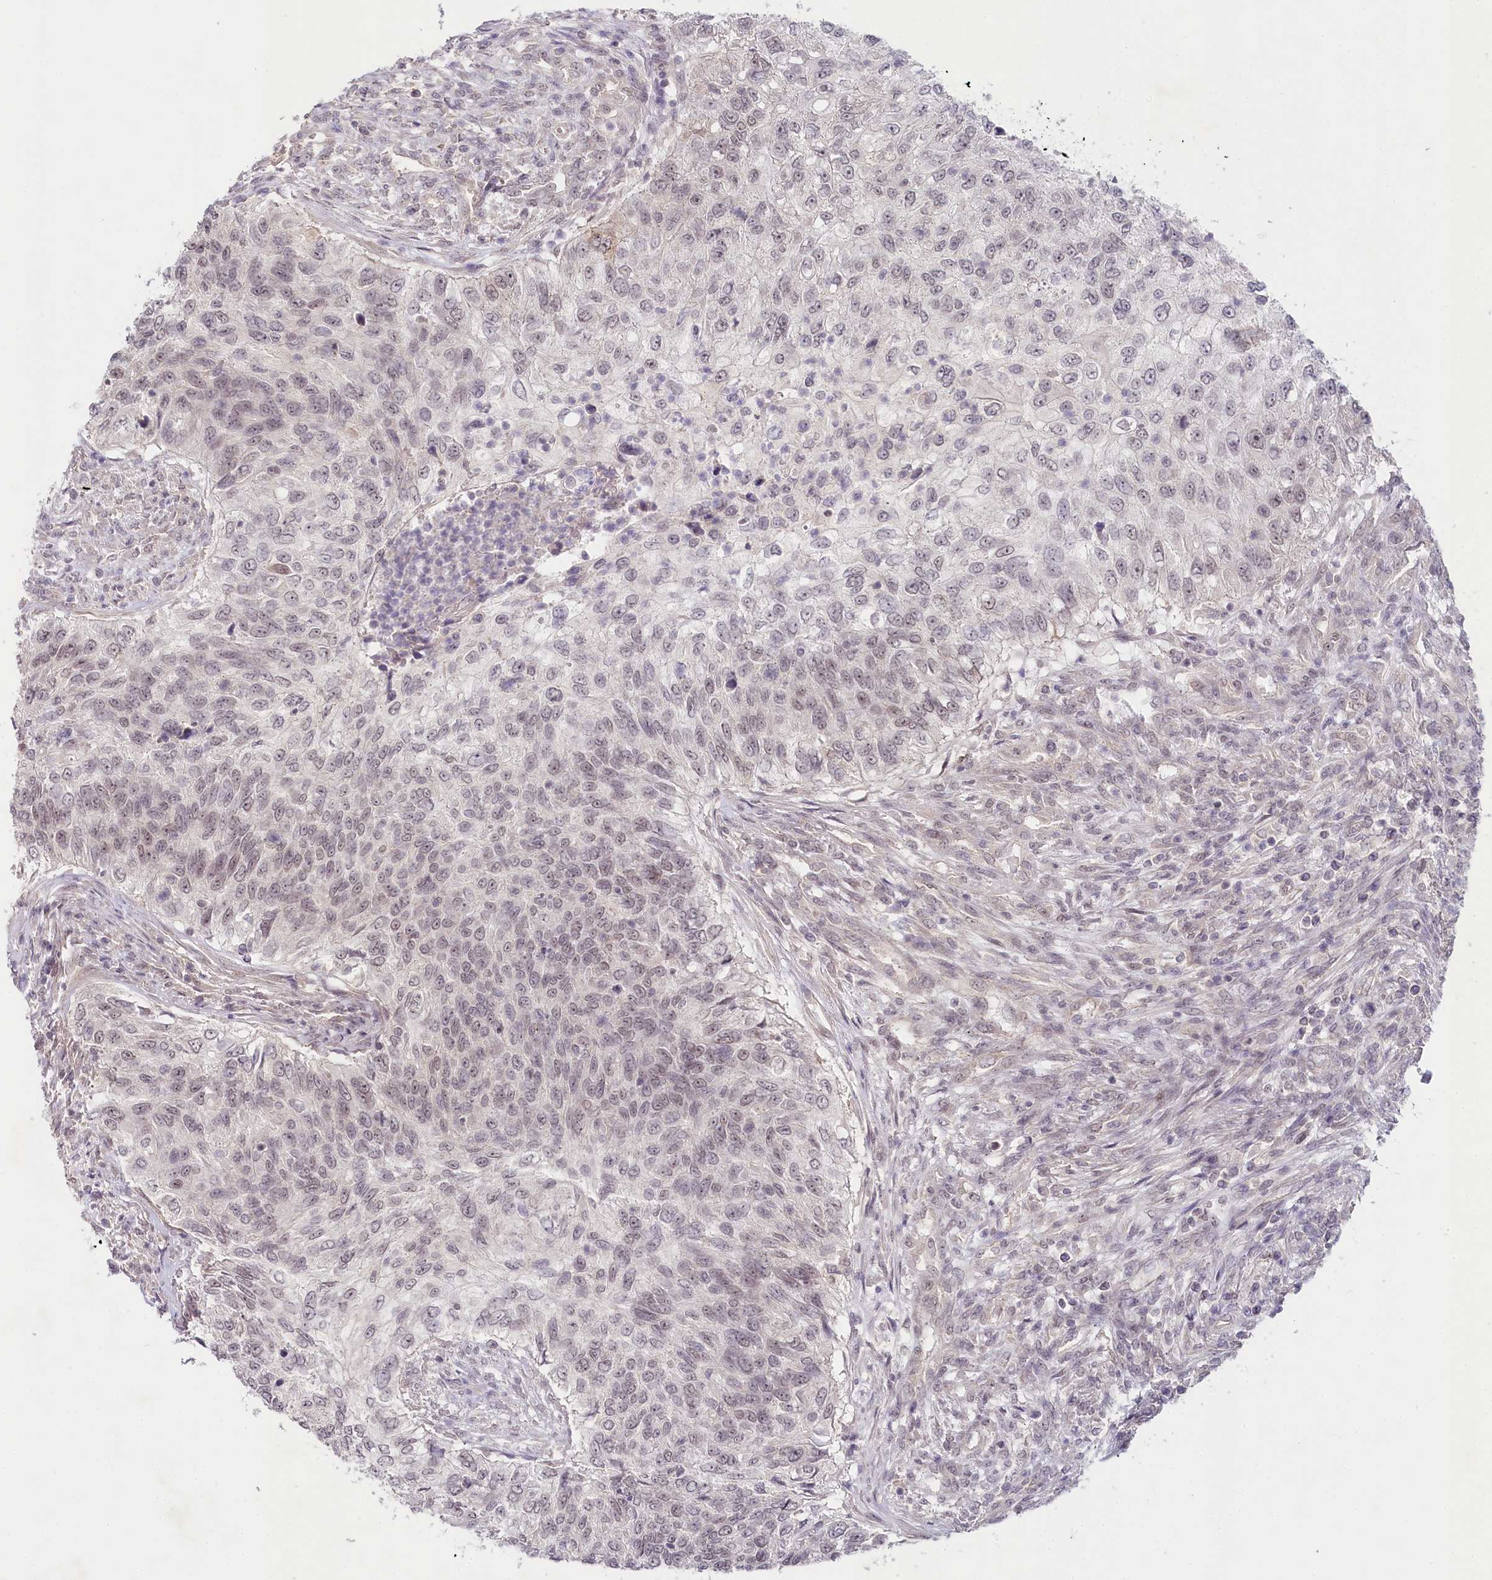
{"staining": {"intensity": "weak", "quantity": "<25%", "location": "nuclear"}, "tissue": "urothelial cancer", "cell_type": "Tumor cells", "image_type": "cancer", "snomed": [{"axis": "morphology", "description": "Urothelial carcinoma, High grade"}, {"axis": "topography", "description": "Urinary bladder"}], "caption": "Immunohistochemical staining of urothelial cancer reveals no significant expression in tumor cells.", "gene": "AMTN", "patient": {"sex": "female", "age": 60}}